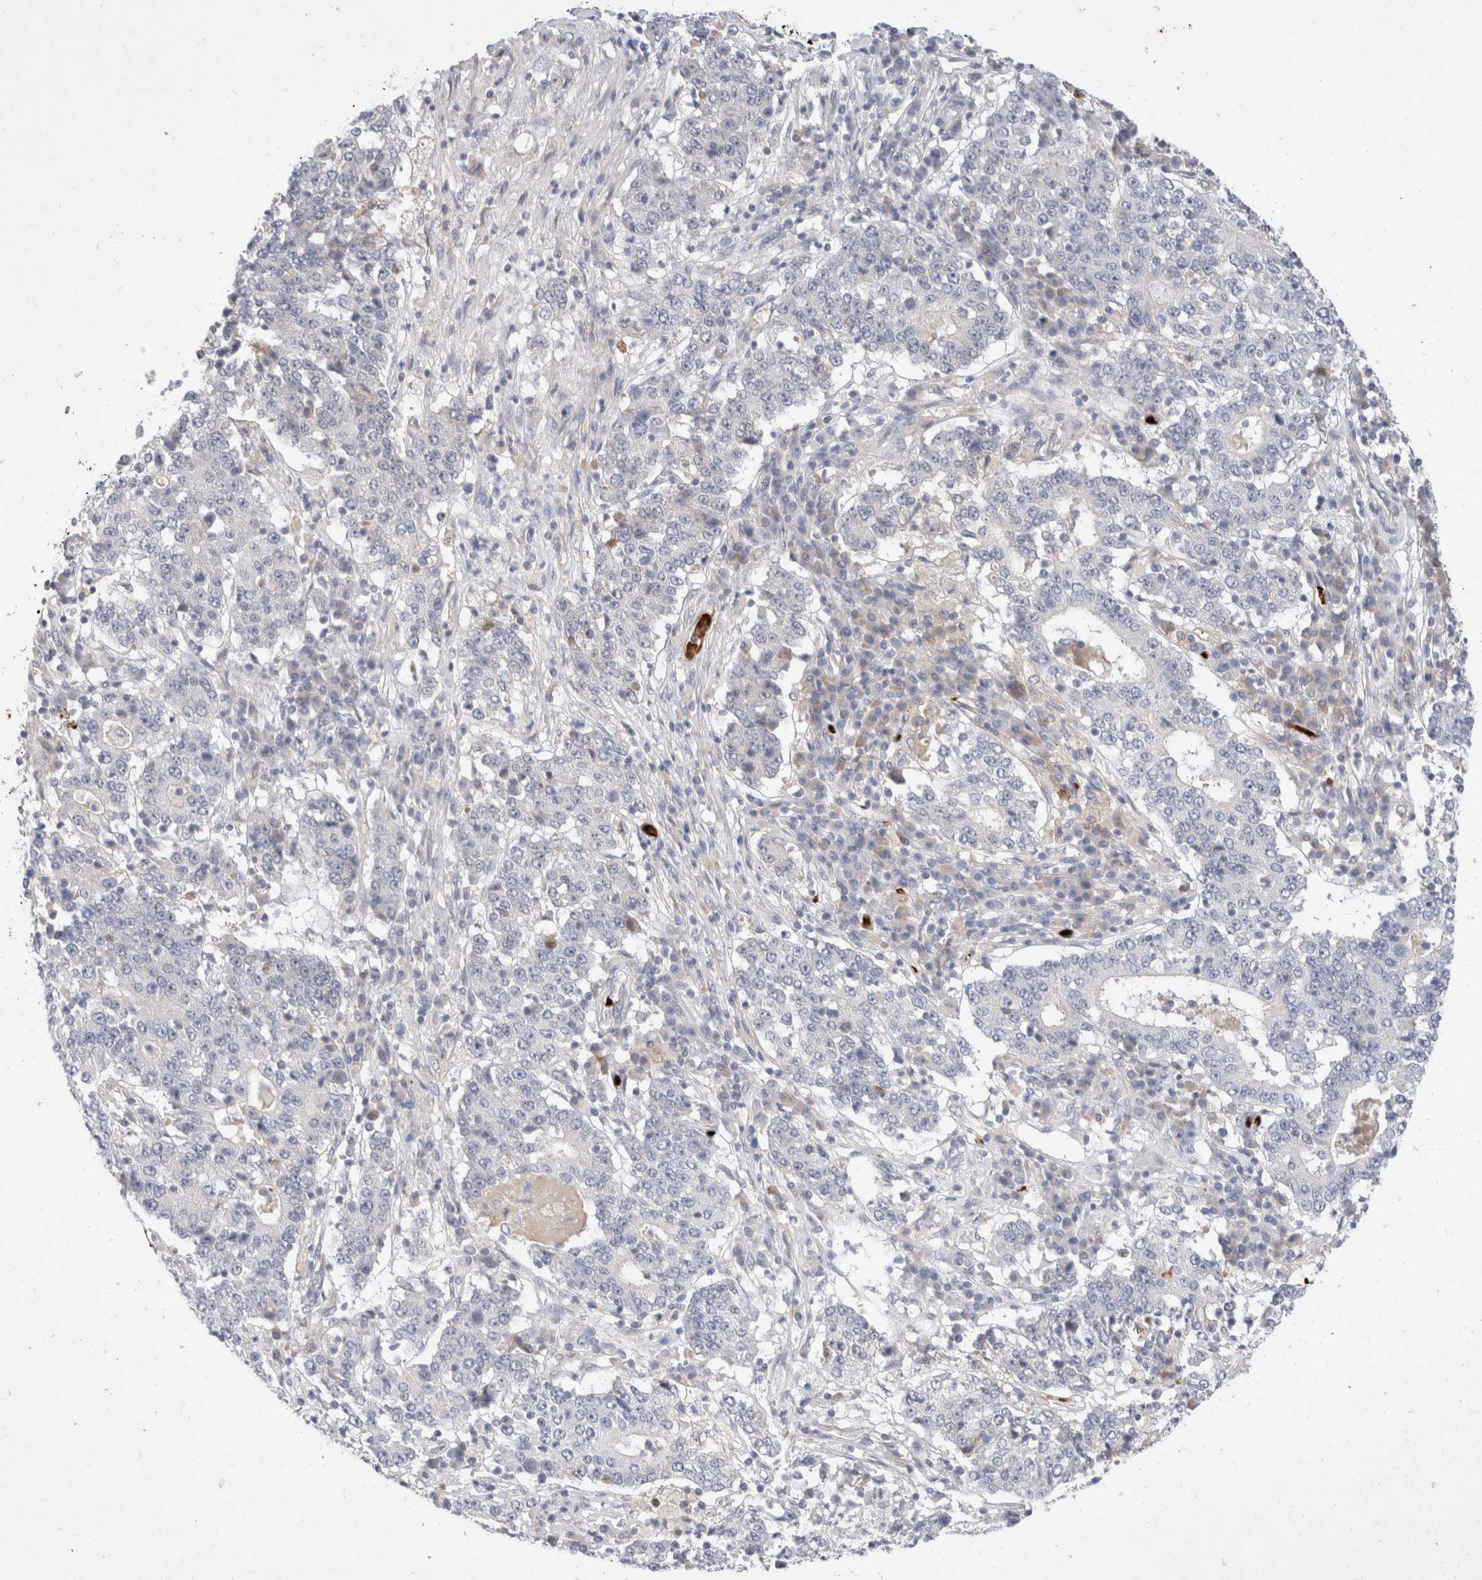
{"staining": {"intensity": "negative", "quantity": "none", "location": "none"}, "tissue": "stomach cancer", "cell_type": "Tumor cells", "image_type": "cancer", "snomed": [{"axis": "morphology", "description": "Adenocarcinoma, NOS"}, {"axis": "topography", "description": "Stomach"}], "caption": "A photomicrograph of stomach adenocarcinoma stained for a protein demonstrates no brown staining in tumor cells. (DAB immunohistochemistry (IHC), high magnification).", "gene": "MST1", "patient": {"sex": "male", "age": 59}}